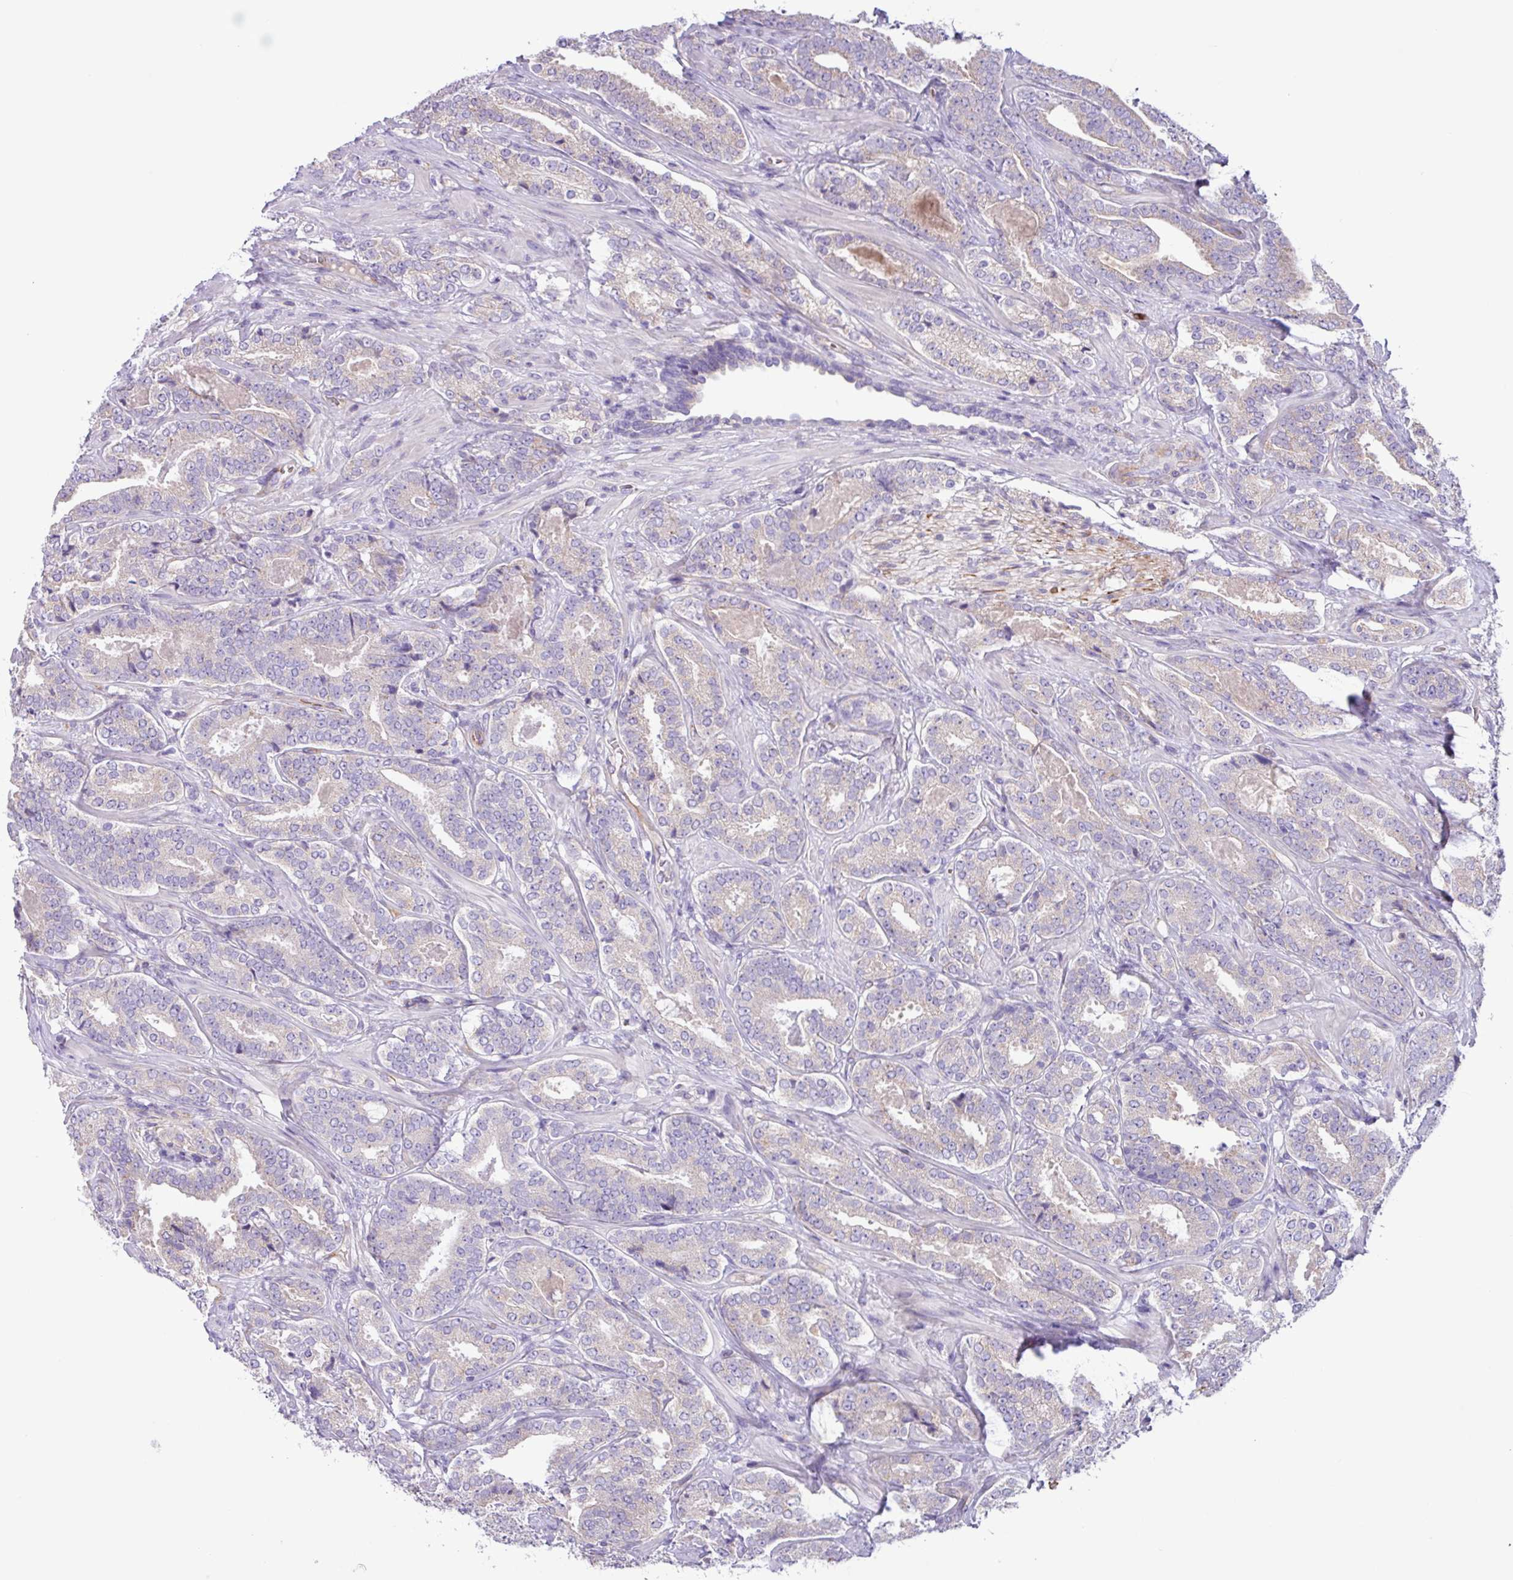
{"staining": {"intensity": "negative", "quantity": "none", "location": "none"}, "tissue": "prostate cancer", "cell_type": "Tumor cells", "image_type": "cancer", "snomed": [{"axis": "morphology", "description": "Adenocarcinoma, High grade"}, {"axis": "topography", "description": "Prostate"}], "caption": "Immunohistochemistry (IHC) histopathology image of neoplastic tissue: human adenocarcinoma (high-grade) (prostate) stained with DAB (3,3'-diaminobenzidine) reveals no significant protein staining in tumor cells.", "gene": "MRM2", "patient": {"sex": "male", "age": 65}}